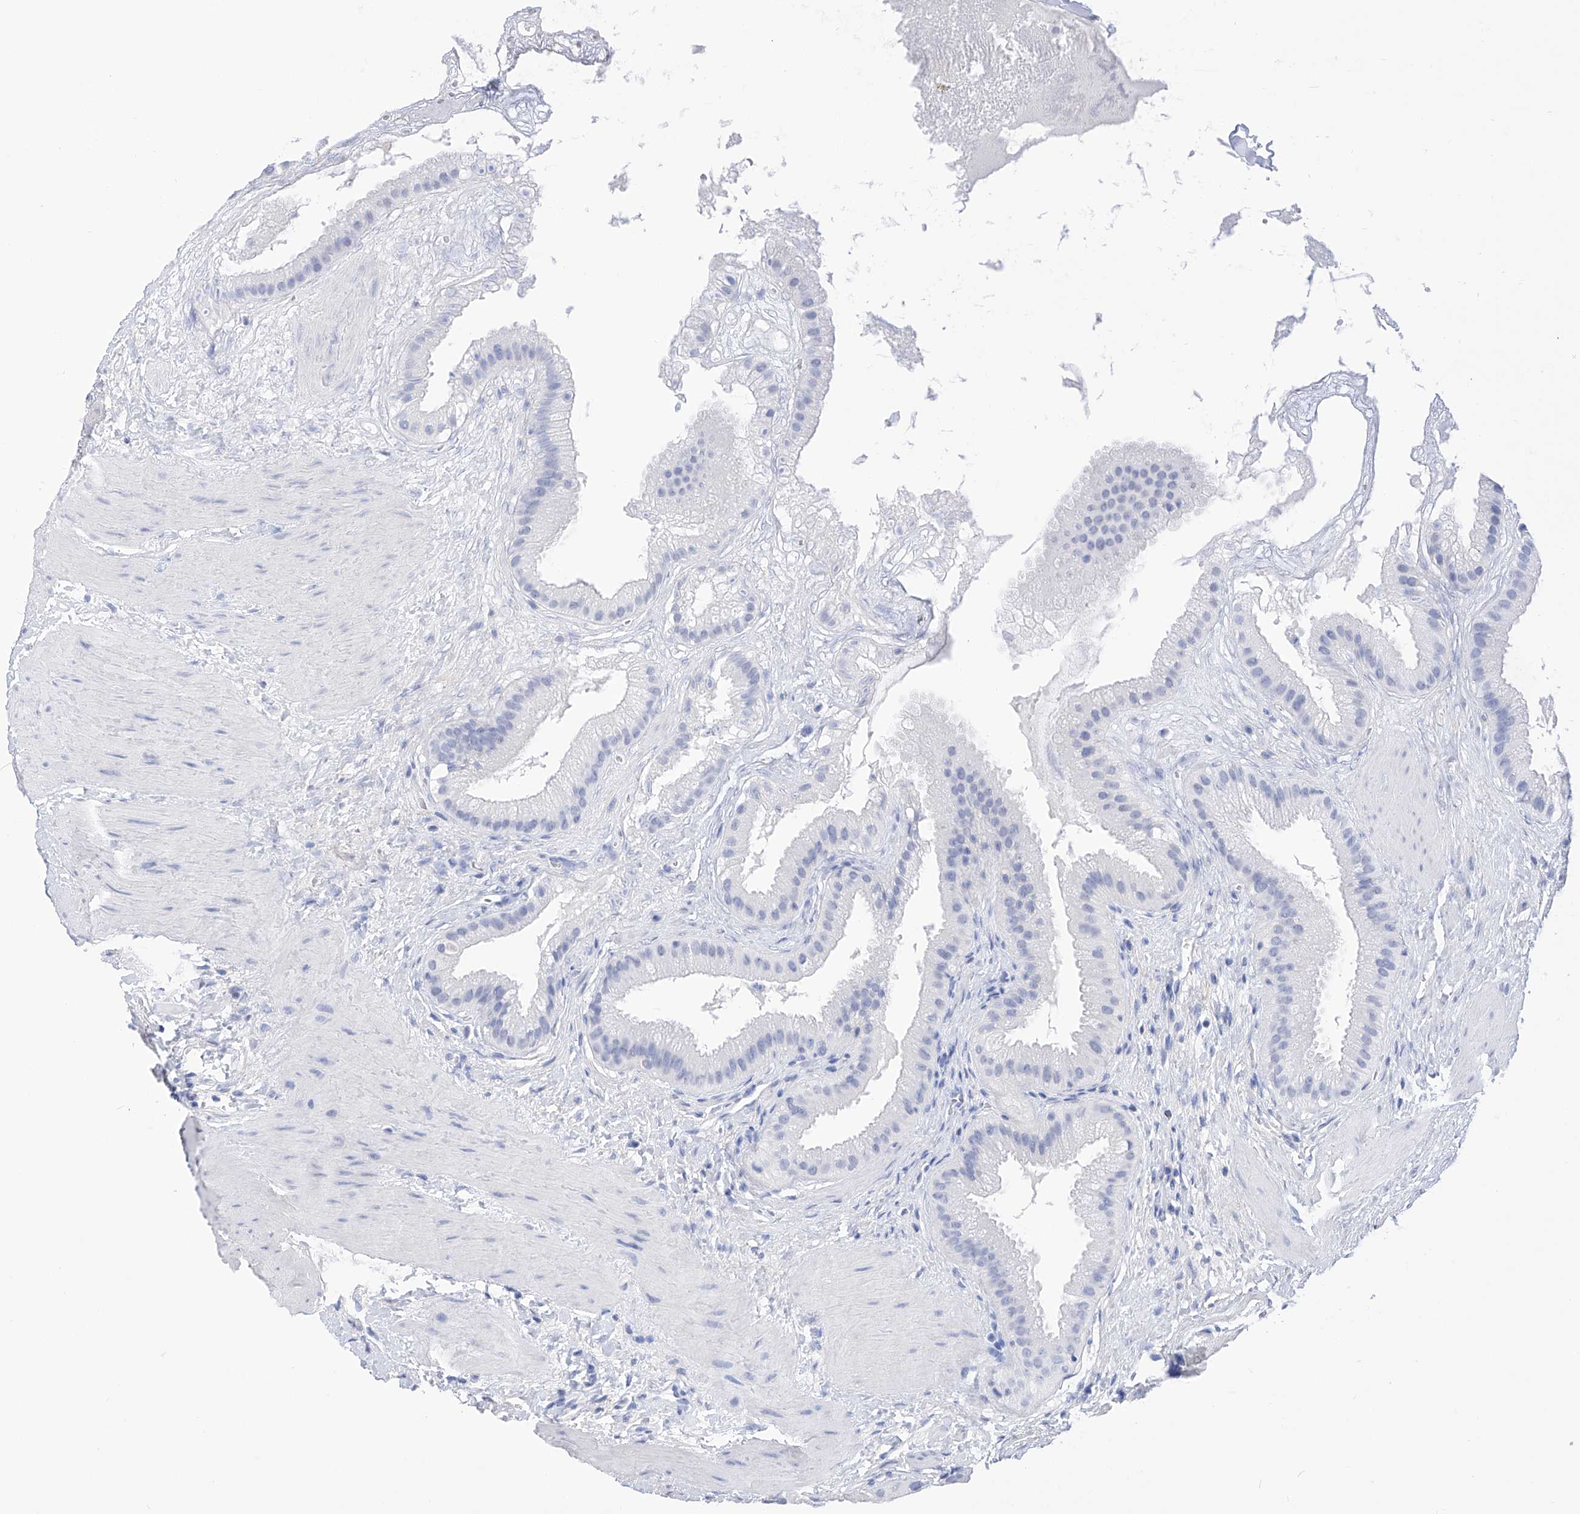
{"staining": {"intensity": "negative", "quantity": "none", "location": "none"}, "tissue": "gallbladder", "cell_type": "Glandular cells", "image_type": "normal", "snomed": [{"axis": "morphology", "description": "Normal tissue, NOS"}, {"axis": "topography", "description": "Gallbladder"}], "caption": "This micrograph is of normal gallbladder stained with IHC to label a protein in brown with the nuclei are counter-stained blue. There is no positivity in glandular cells. Nuclei are stained in blue.", "gene": "FLG", "patient": {"sex": "male", "age": 55}}